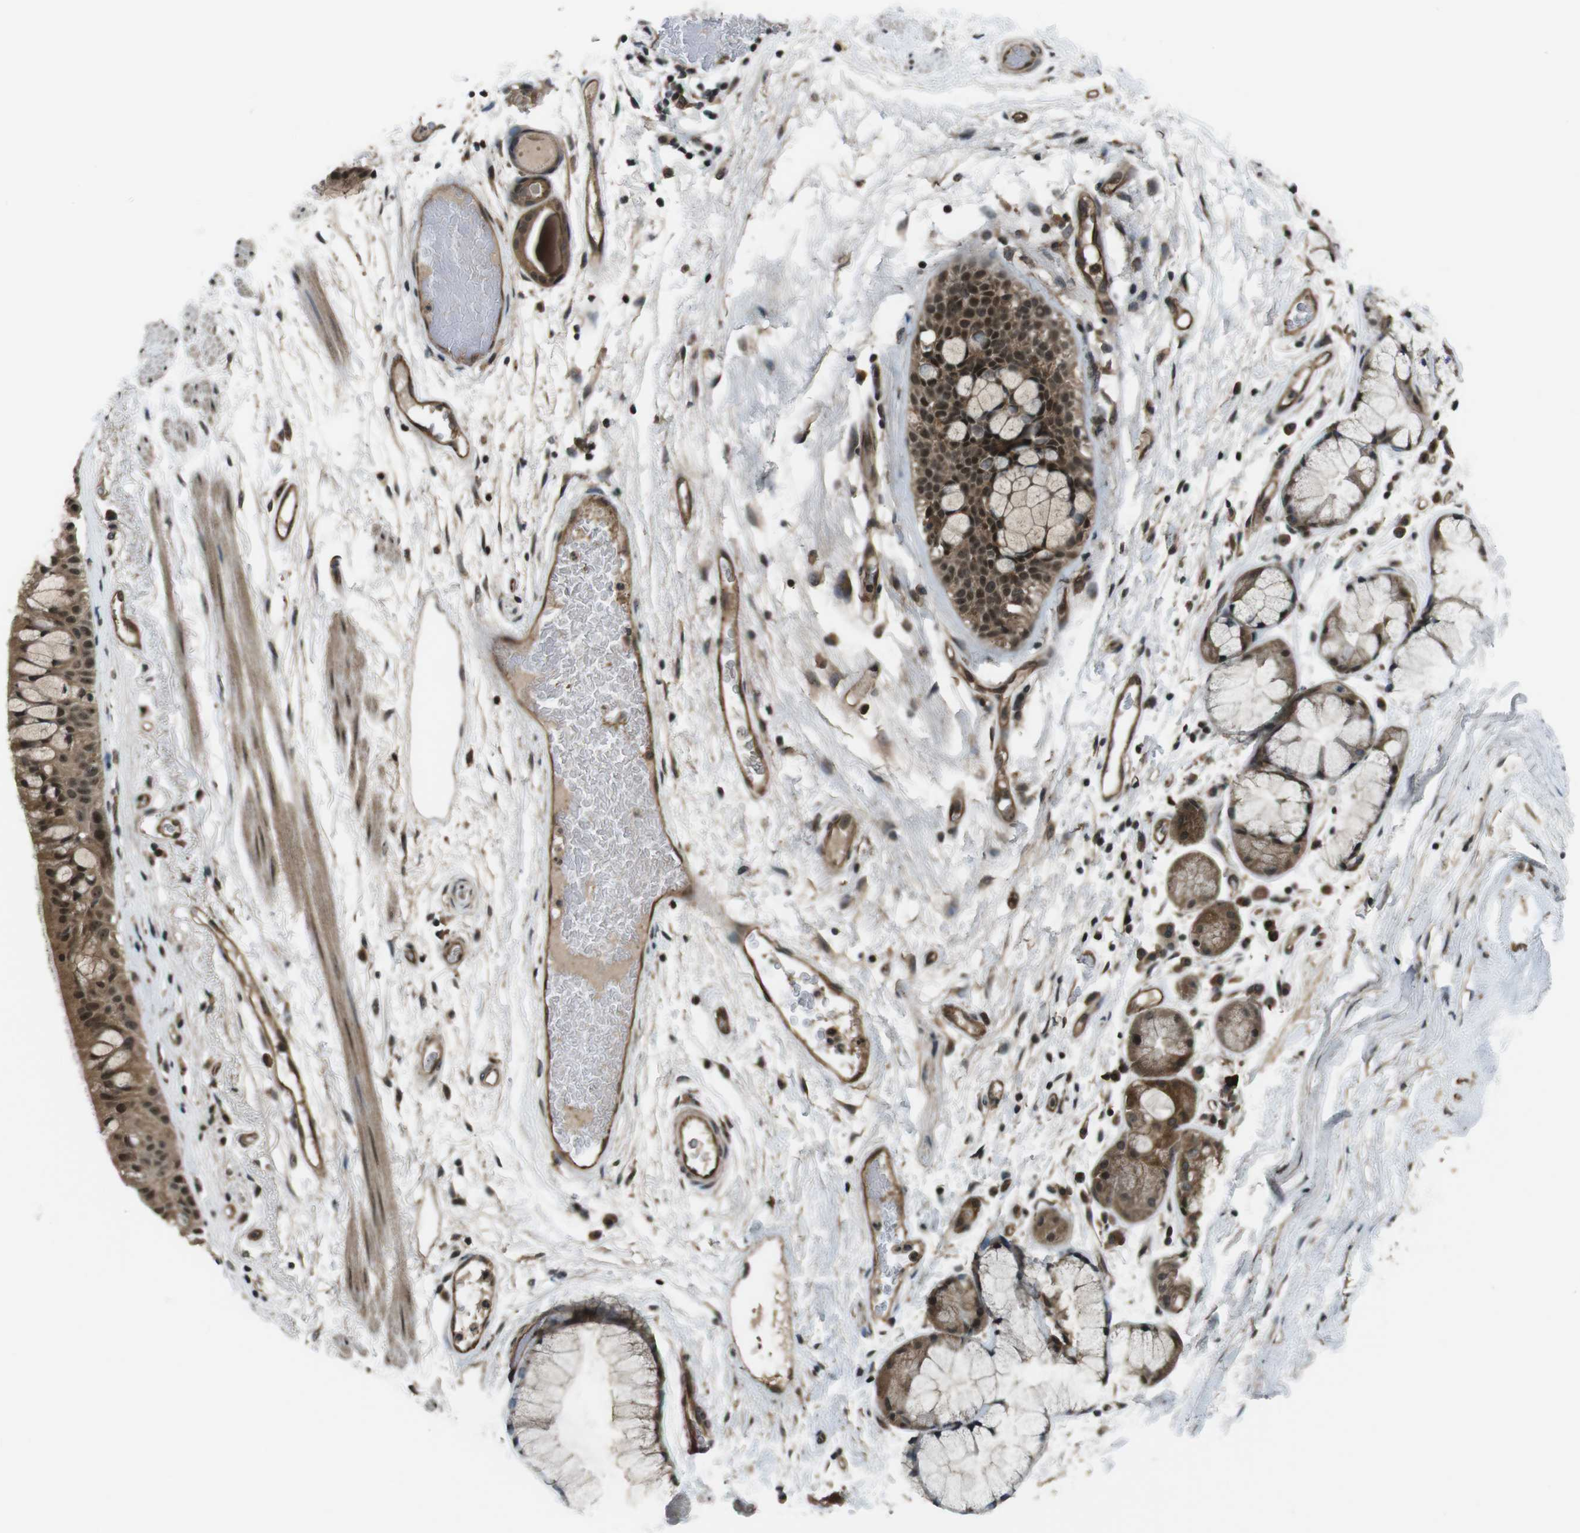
{"staining": {"intensity": "moderate", "quantity": ">75%", "location": "cytoplasmic/membranous,nuclear"}, "tissue": "bronchus", "cell_type": "Respiratory epithelial cells", "image_type": "normal", "snomed": [{"axis": "morphology", "description": "Normal tissue, NOS"}, {"axis": "topography", "description": "Bronchus"}], "caption": "IHC of unremarkable bronchus demonstrates medium levels of moderate cytoplasmic/membranous,nuclear expression in about >75% of respiratory epithelial cells.", "gene": "TIAM2", "patient": {"sex": "male", "age": 66}}